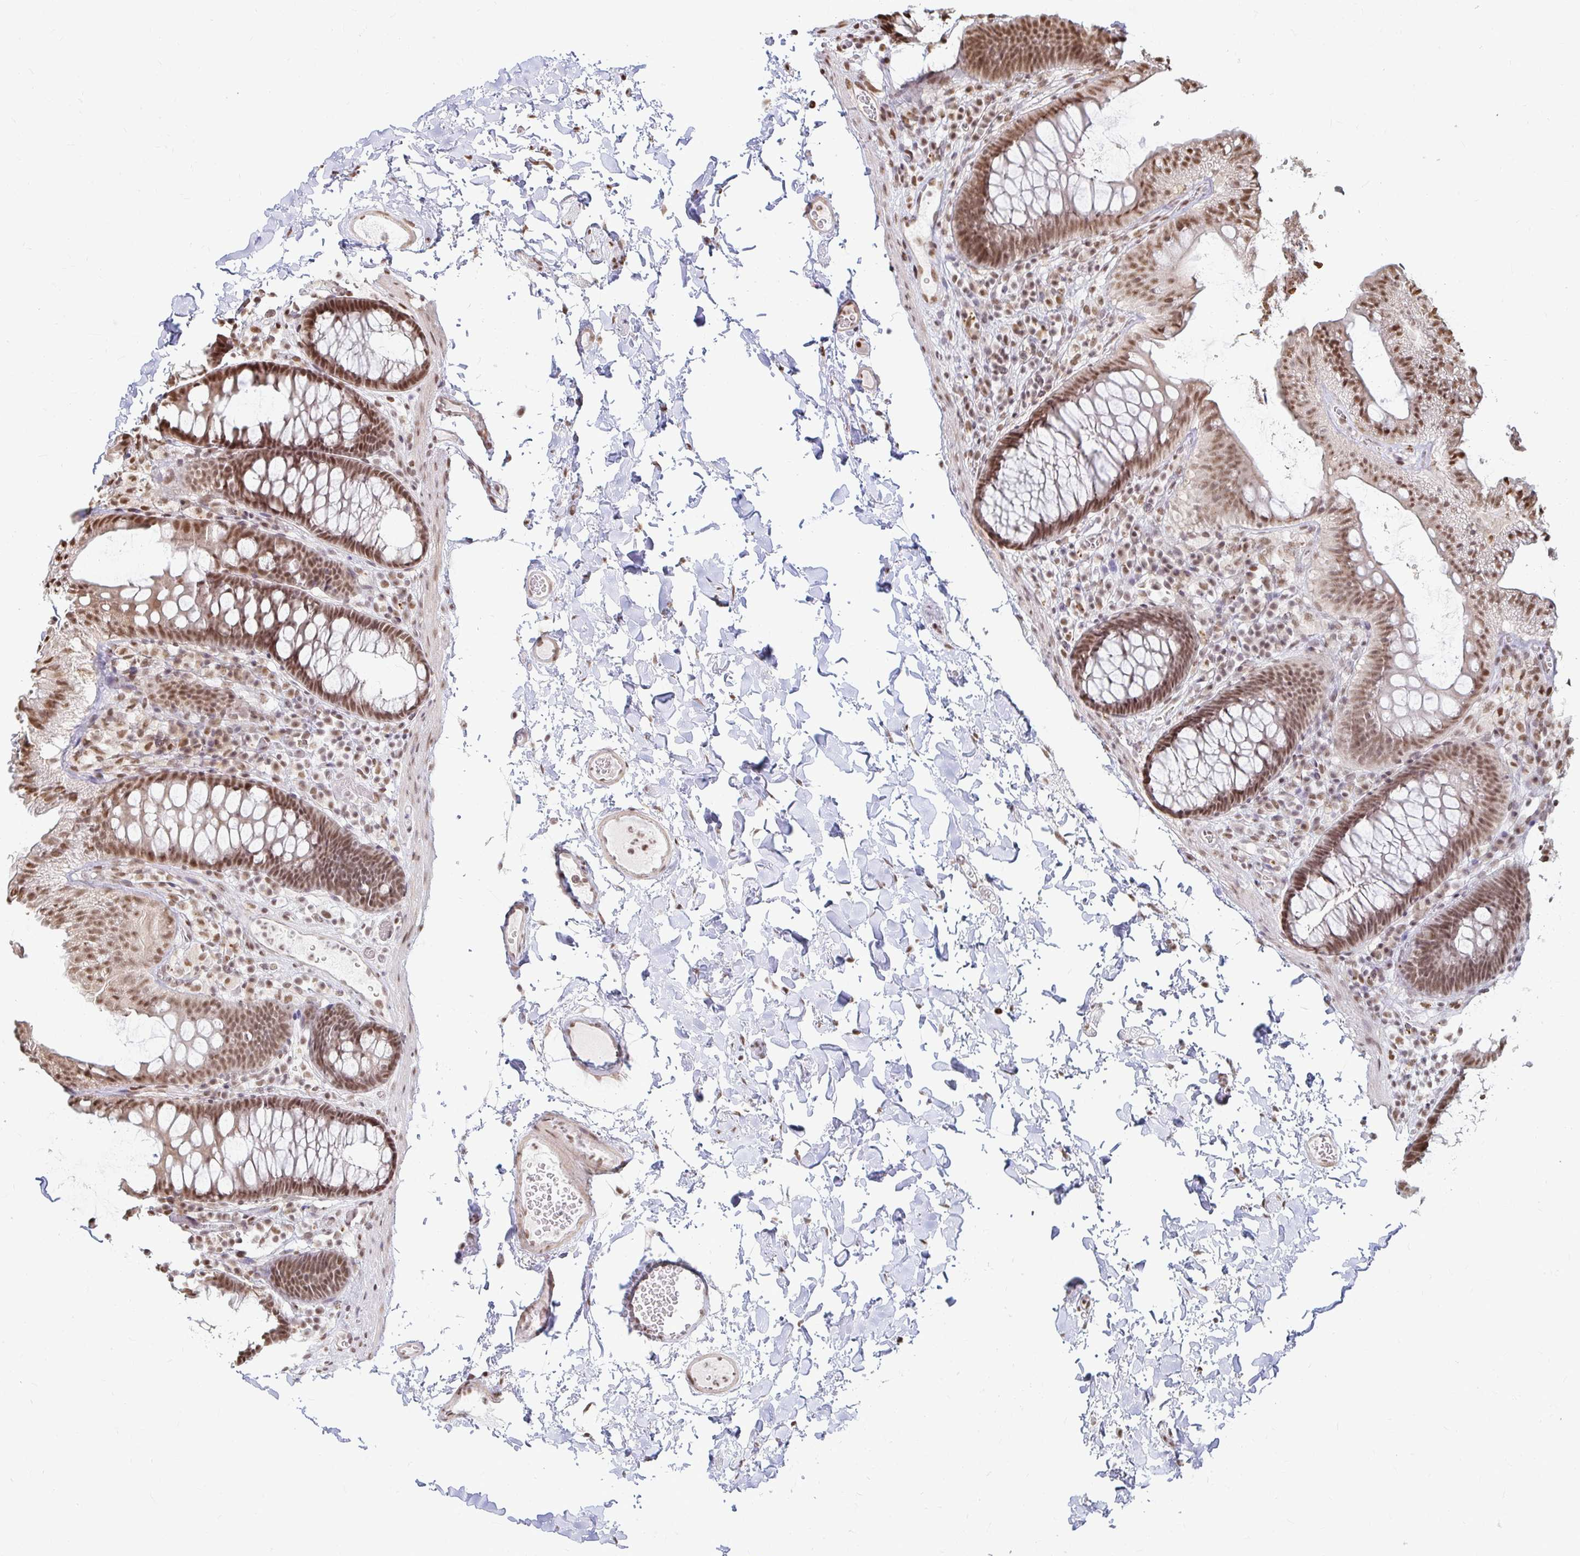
{"staining": {"intensity": "moderate", "quantity": ">75%", "location": "nuclear"}, "tissue": "colon", "cell_type": "Endothelial cells", "image_type": "normal", "snomed": [{"axis": "morphology", "description": "Normal tissue, NOS"}, {"axis": "topography", "description": "Colon"}, {"axis": "topography", "description": "Peripheral nerve tissue"}], "caption": "An IHC photomicrograph of benign tissue is shown. Protein staining in brown highlights moderate nuclear positivity in colon within endothelial cells.", "gene": "HNRNPU", "patient": {"sex": "male", "age": 84}}